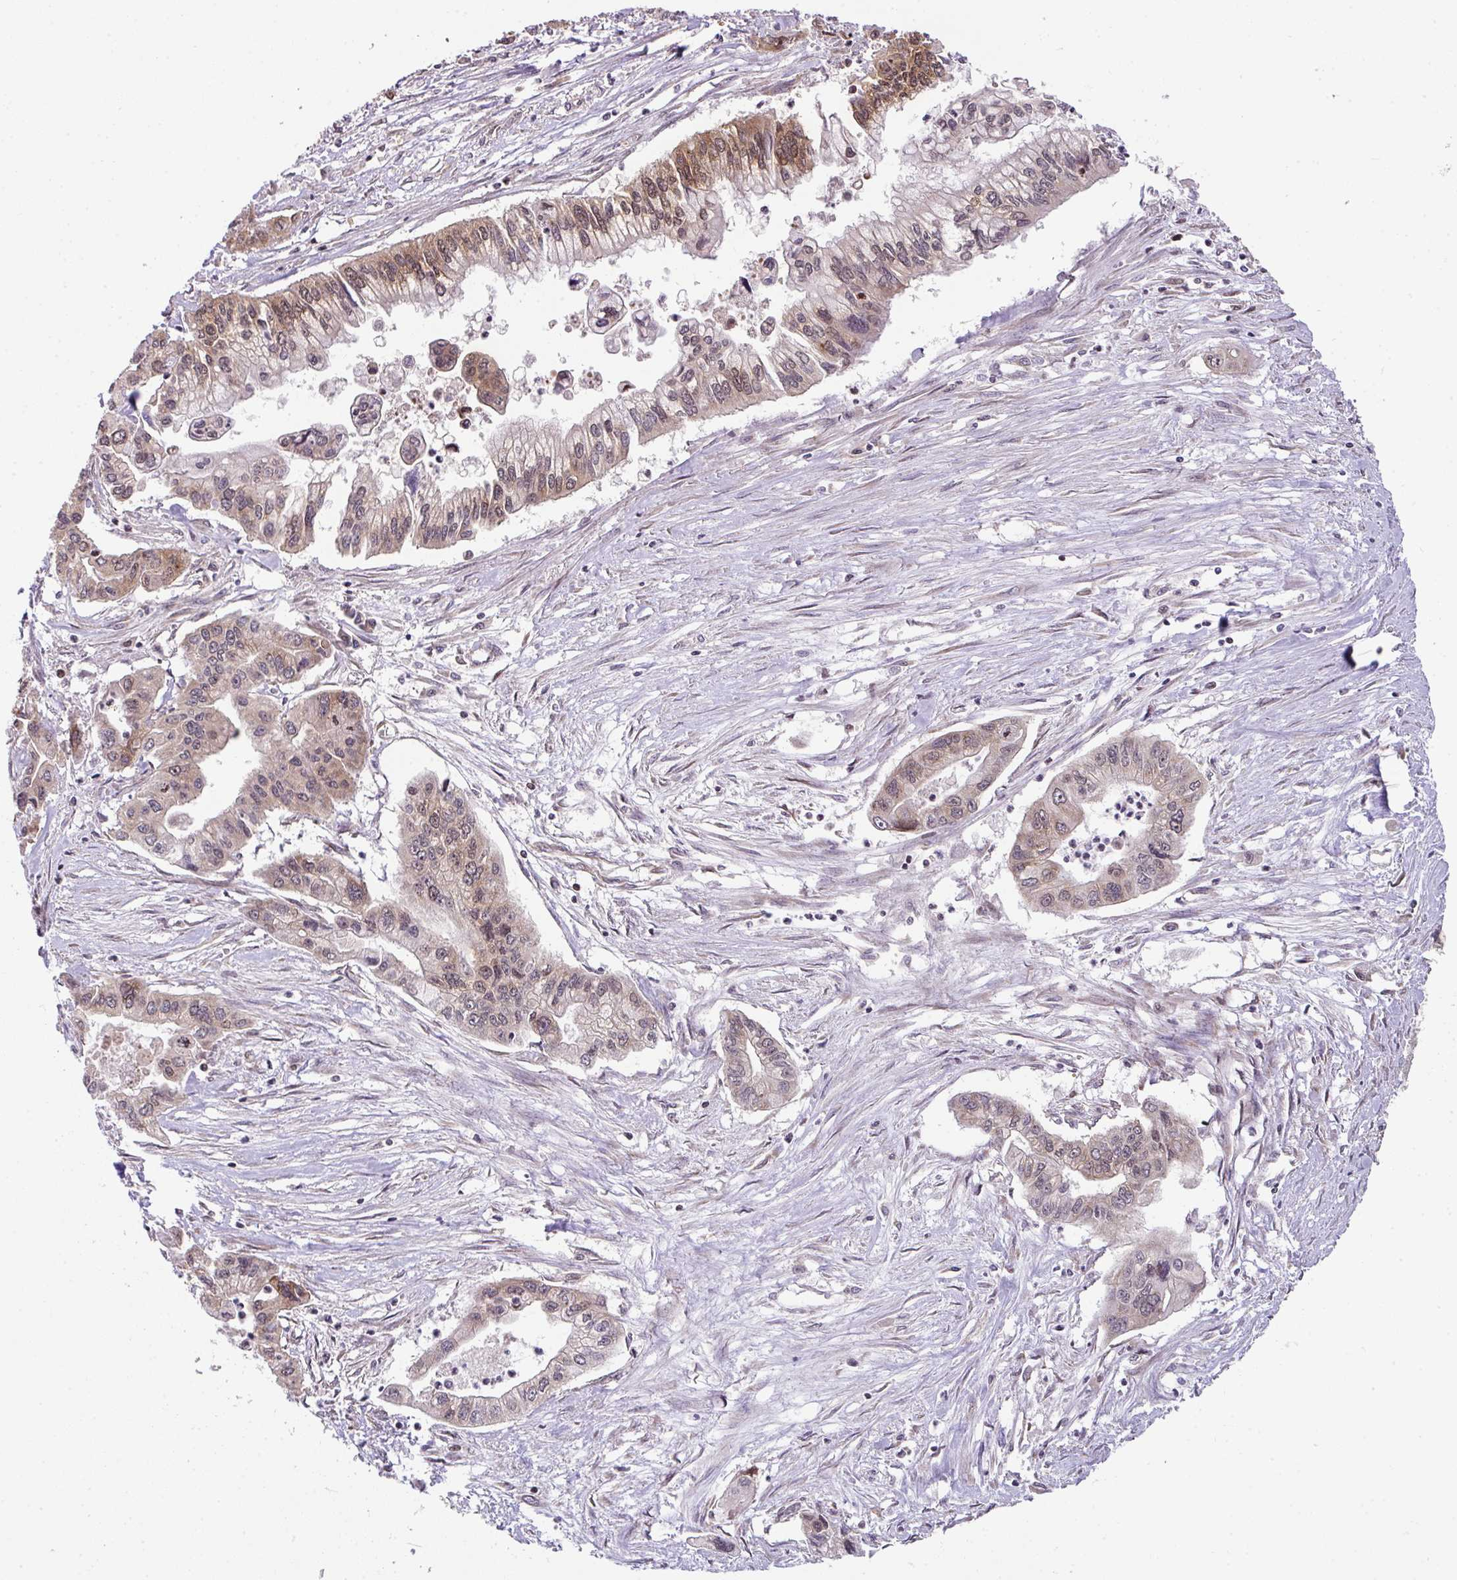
{"staining": {"intensity": "moderate", "quantity": "25%-75%", "location": "cytoplasmic/membranous,nuclear"}, "tissue": "pancreatic cancer", "cell_type": "Tumor cells", "image_type": "cancer", "snomed": [{"axis": "morphology", "description": "Adenocarcinoma, NOS"}, {"axis": "topography", "description": "Pancreas"}], "caption": "Protein analysis of pancreatic cancer tissue shows moderate cytoplasmic/membranous and nuclear expression in approximately 25%-75% of tumor cells.", "gene": "PLK1", "patient": {"sex": "male", "age": 62}}